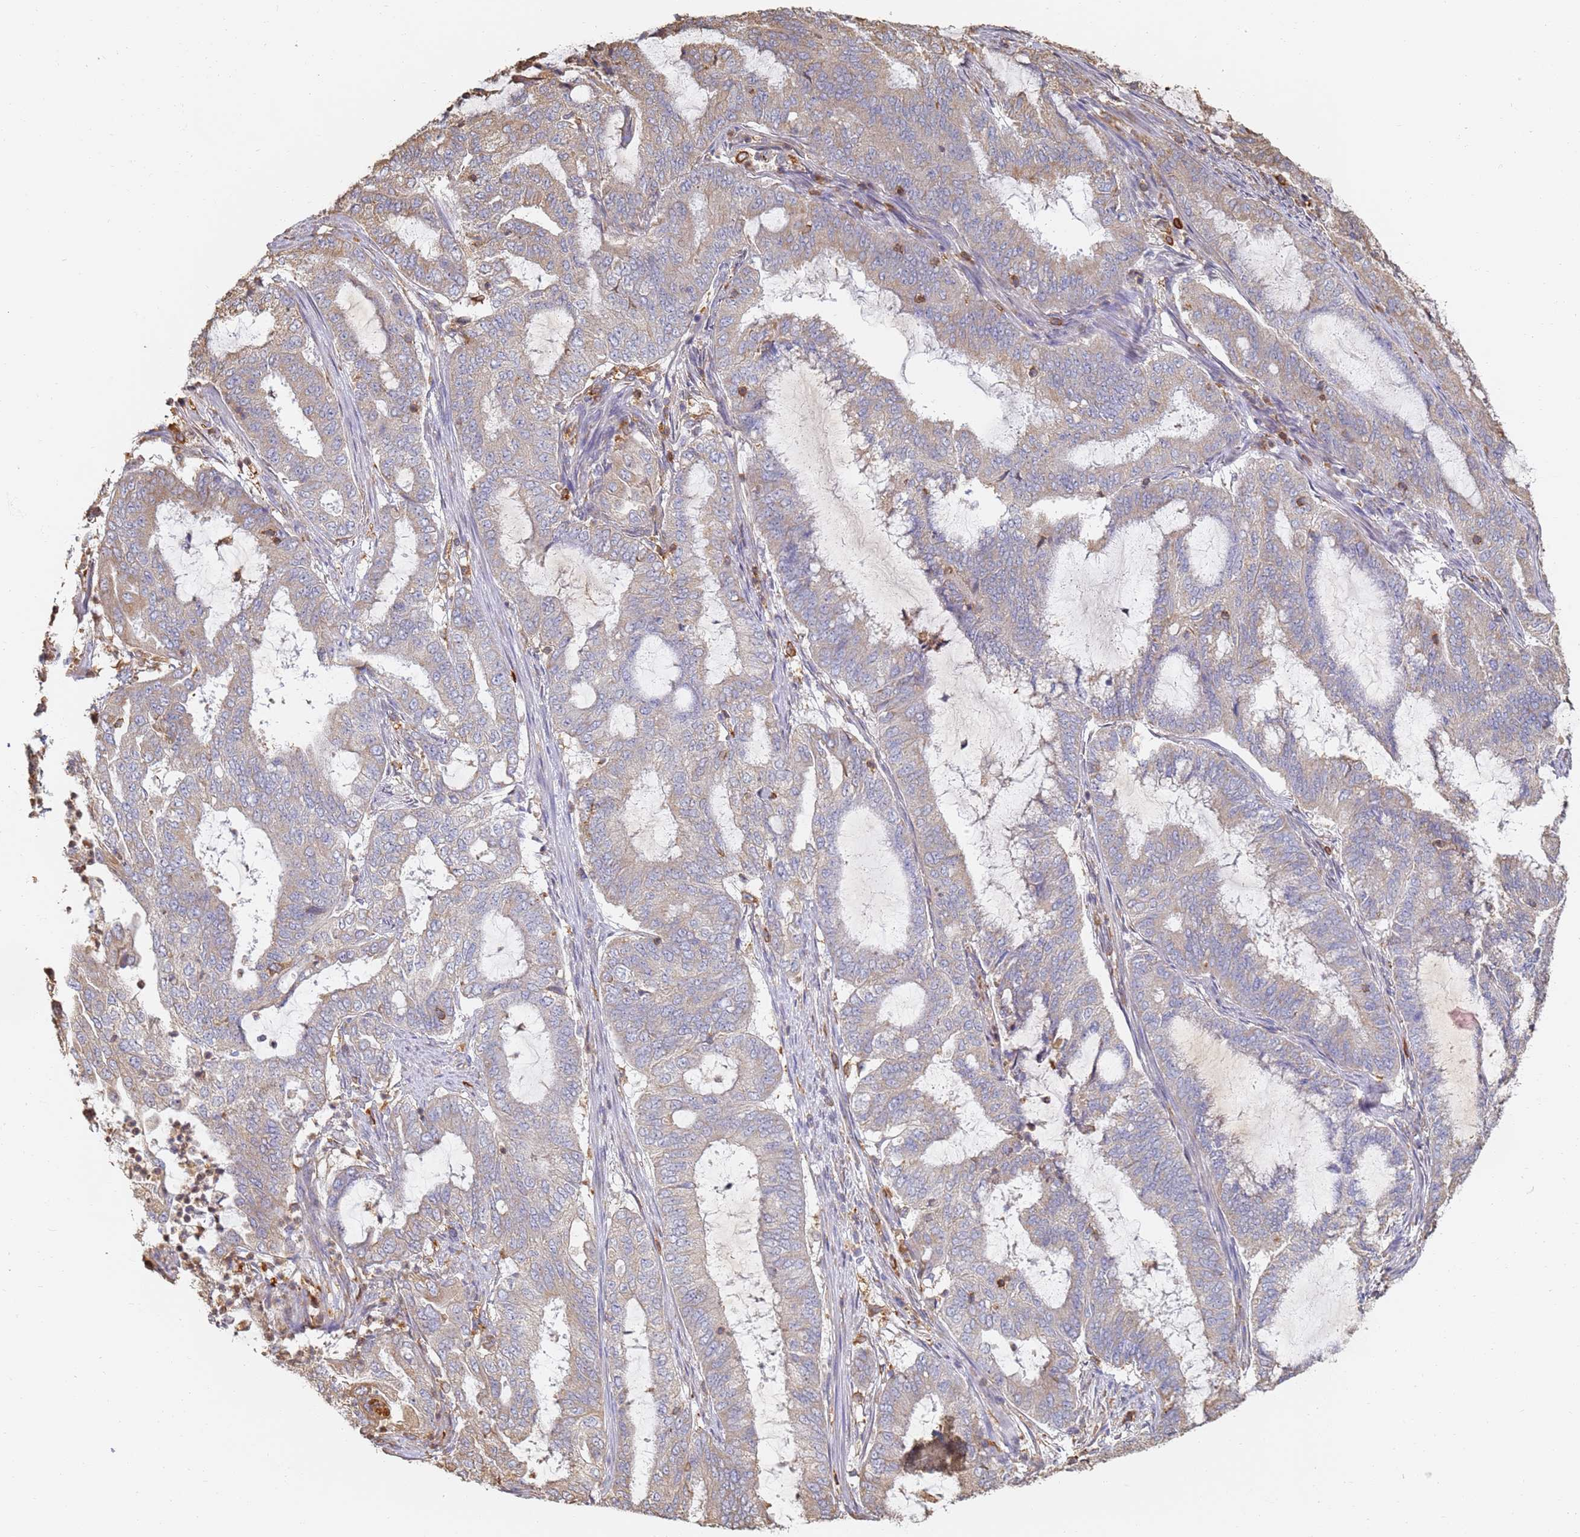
{"staining": {"intensity": "negative", "quantity": "none", "location": "none"}, "tissue": "endometrial cancer", "cell_type": "Tumor cells", "image_type": "cancer", "snomed": [{"axis": "morphology", "description": "Adenocarcinoma, NOS"}, {"axis": "topography", "description": "Endometrium"}], "caption": "Tumor cells are negative for brown protein staining in adenocarcinoma (endometrial). (Brightfield microscopy of DAB (3,3'-diaminobenzidine) immunohistochemistry (IHC) at high magnification).", "gene": "BIN2", "patient": {"sex": "female", "age": 51}}